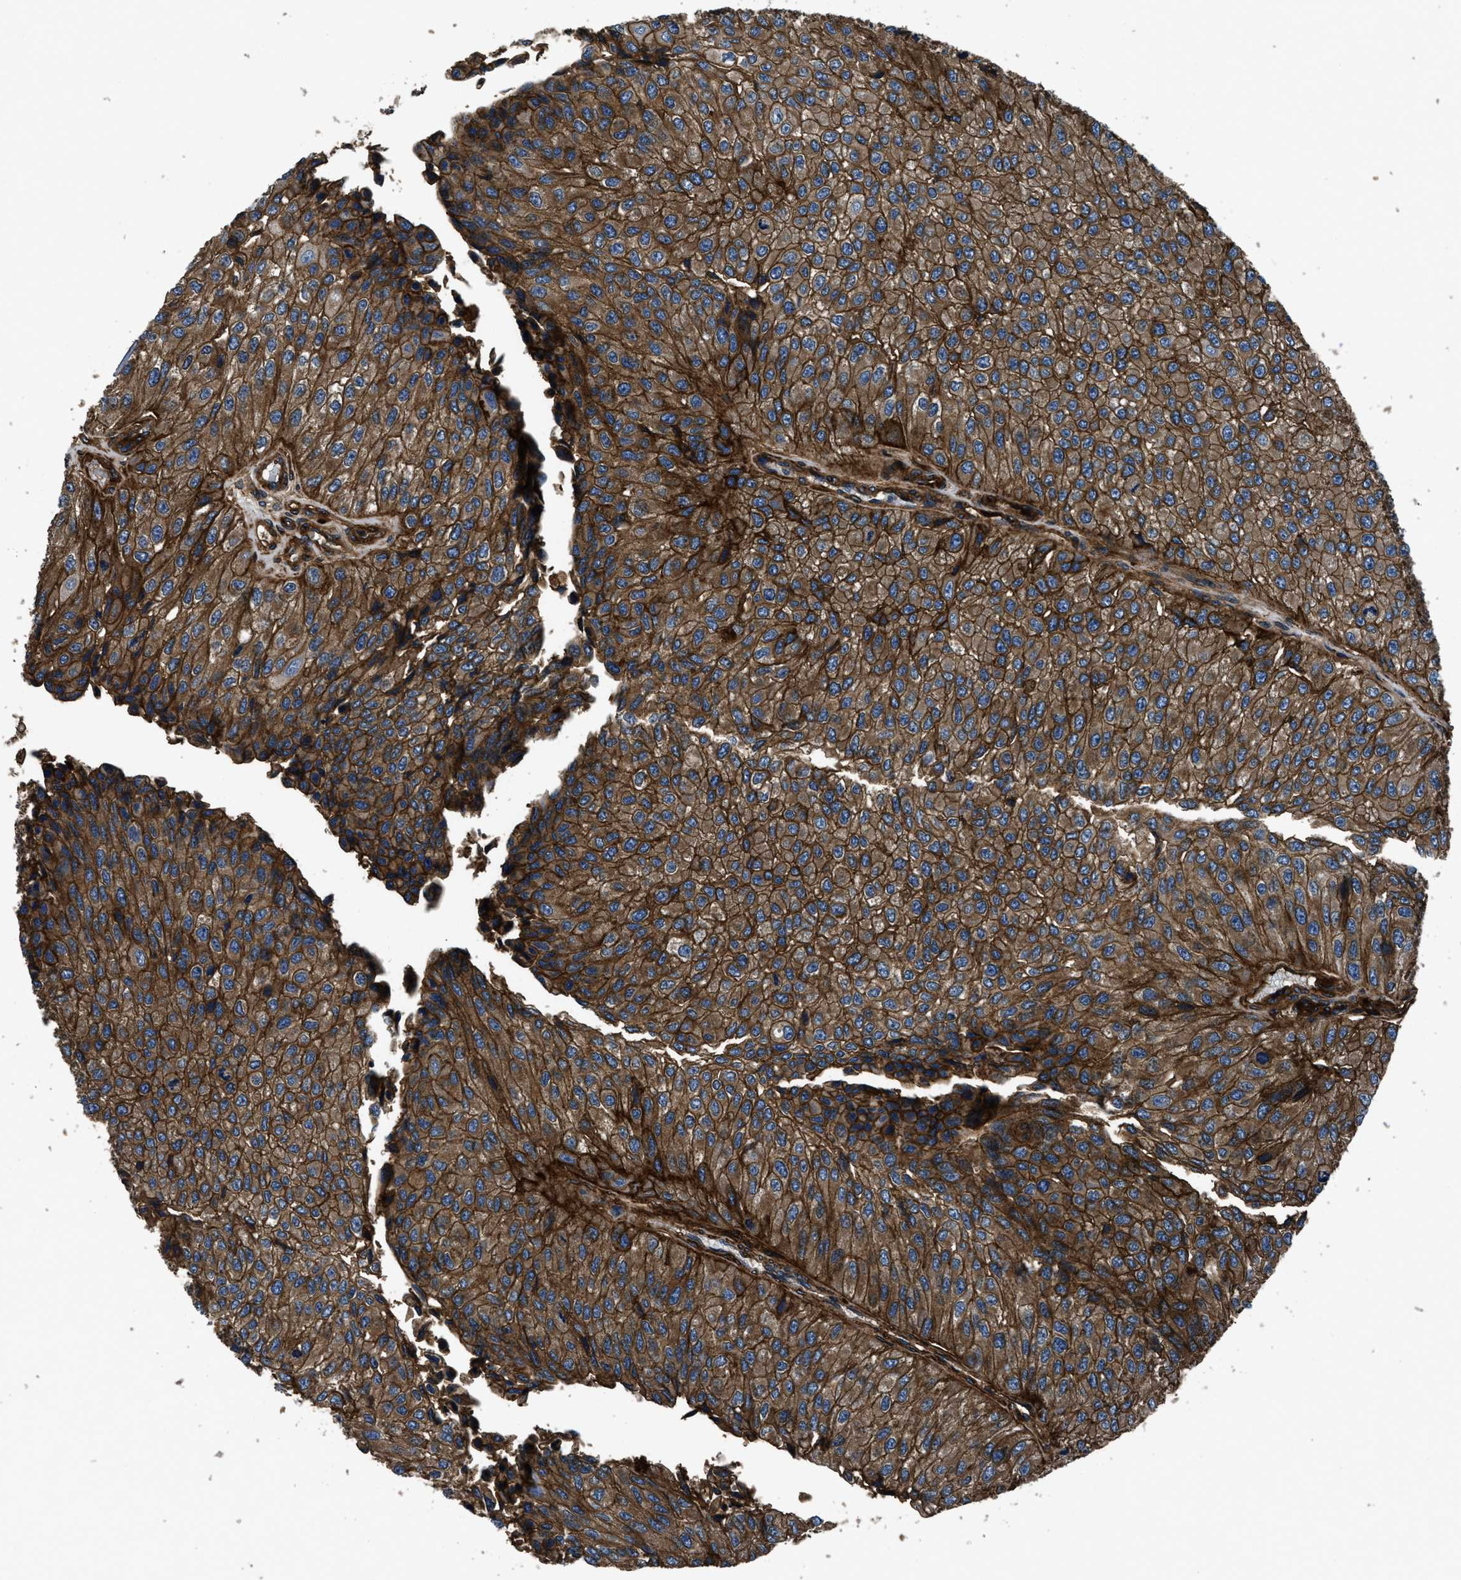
{"staining": {"intensity": "strong", "quantity": ">75%", "location": "cytoplasmic/membranous"}, "tissue": "urothelial cancer", "cell_type": "Tumor cells", "image_type": "cancer", "snomed": [{"axis": "morphology", "description": "Urothelial carcinoma, High grade"}, {"axis": "topography", "description": "Kidney"}, {"axis": "topography", "description": "Urinary bladder"}], "caption": "Urothelial cancer was stained to show a protein in brown. There is high levels of strong cytoplasmic/membranous staining in about >75% of tumor cells.", "gene": "CD276", "patient": {"sex": "male", "age": 77}}